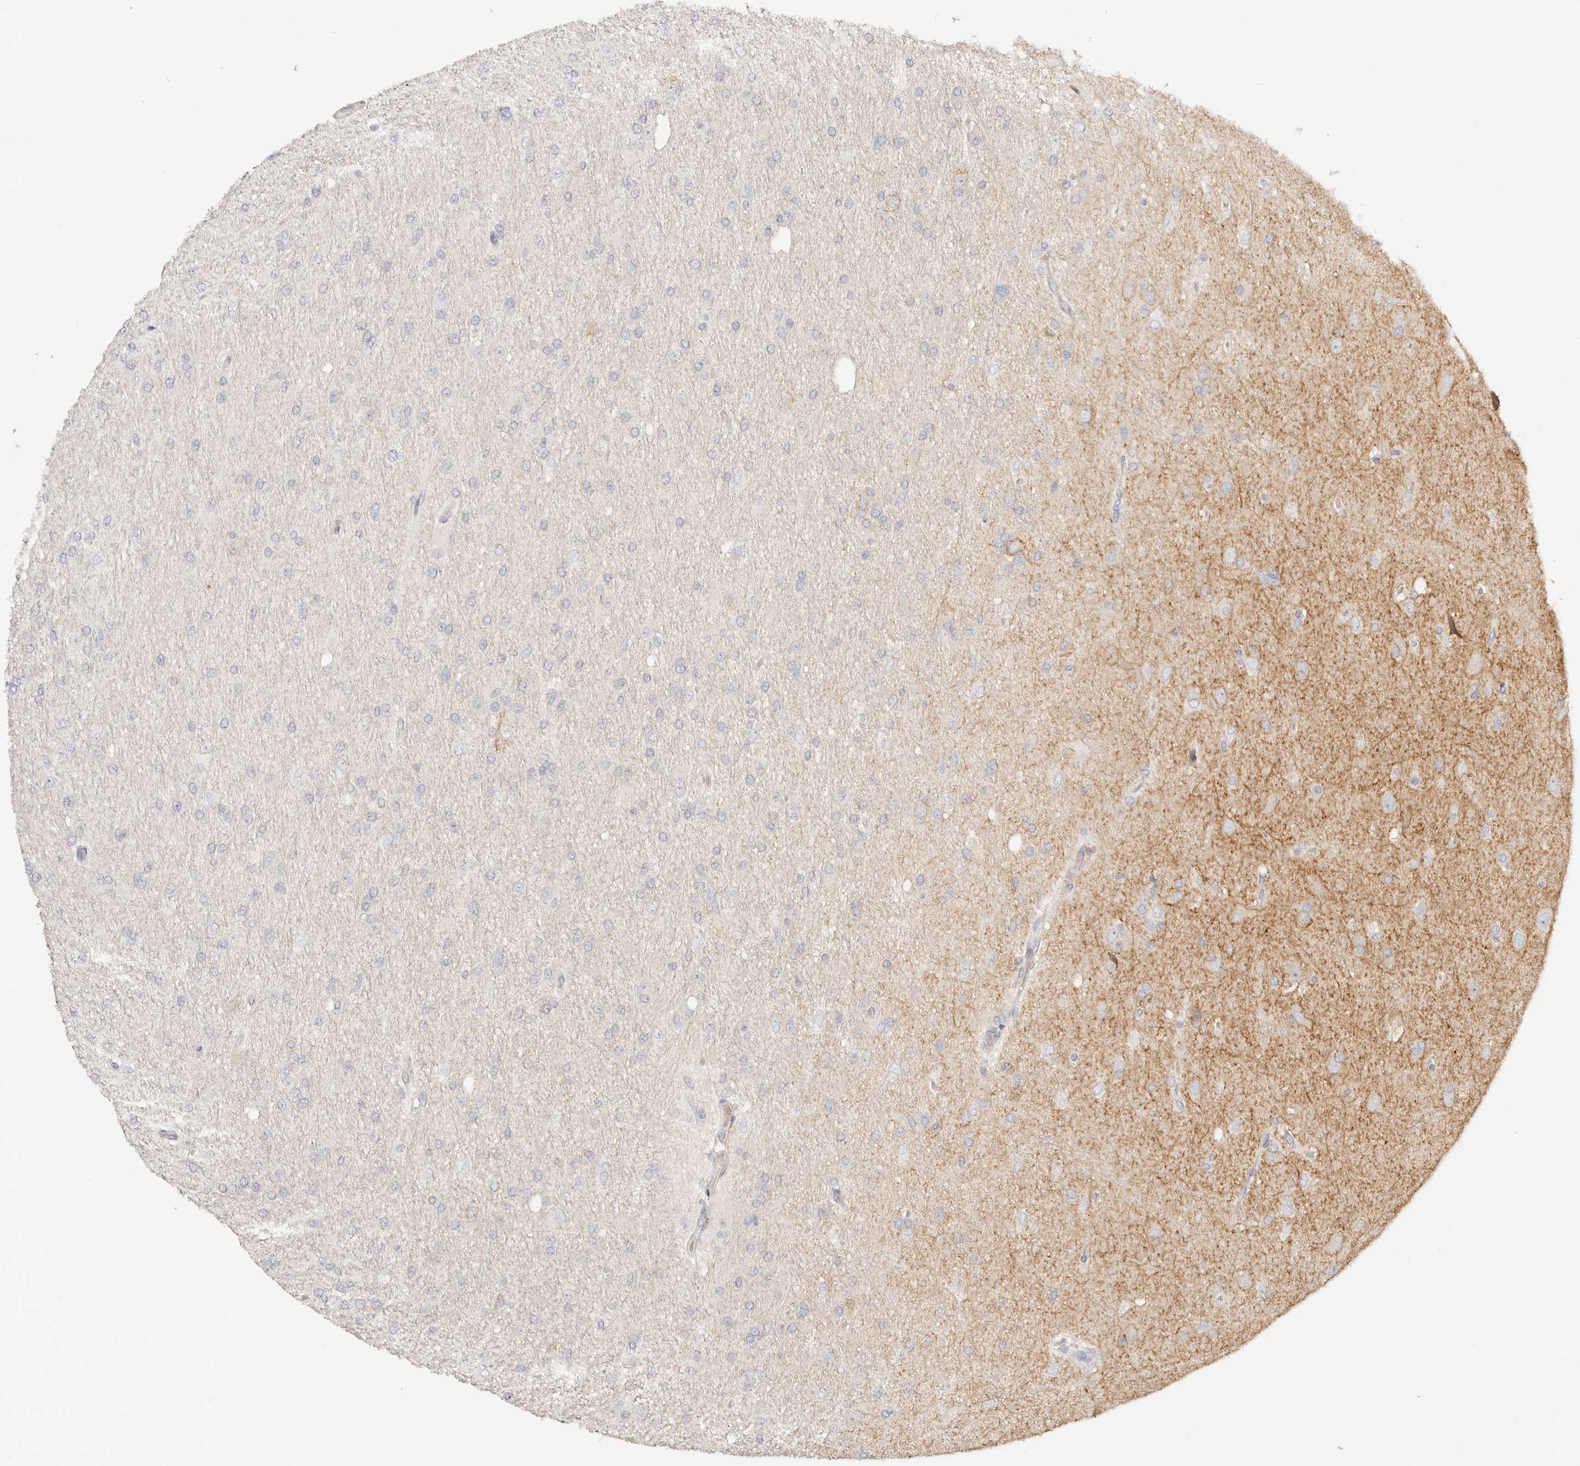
{"staining": {"intensity": "negative", "quantity": "none", "location": "none"}, "tissue": "glioma", "cell_type": "Tumor cells", "image_type": "cancer", "snomed": [{"axis": "morphology", "description": "Glioma, malignant, High grade"}, {"axis": "topography", "description": "Cerebral cortex"}], "caption": "This is an immunohistochemistry (IHC) micrograph of glioma. There is no expression in tumor cells.", "gene": "DNASE1", "patient": {"sex": "female", "age": 36}}